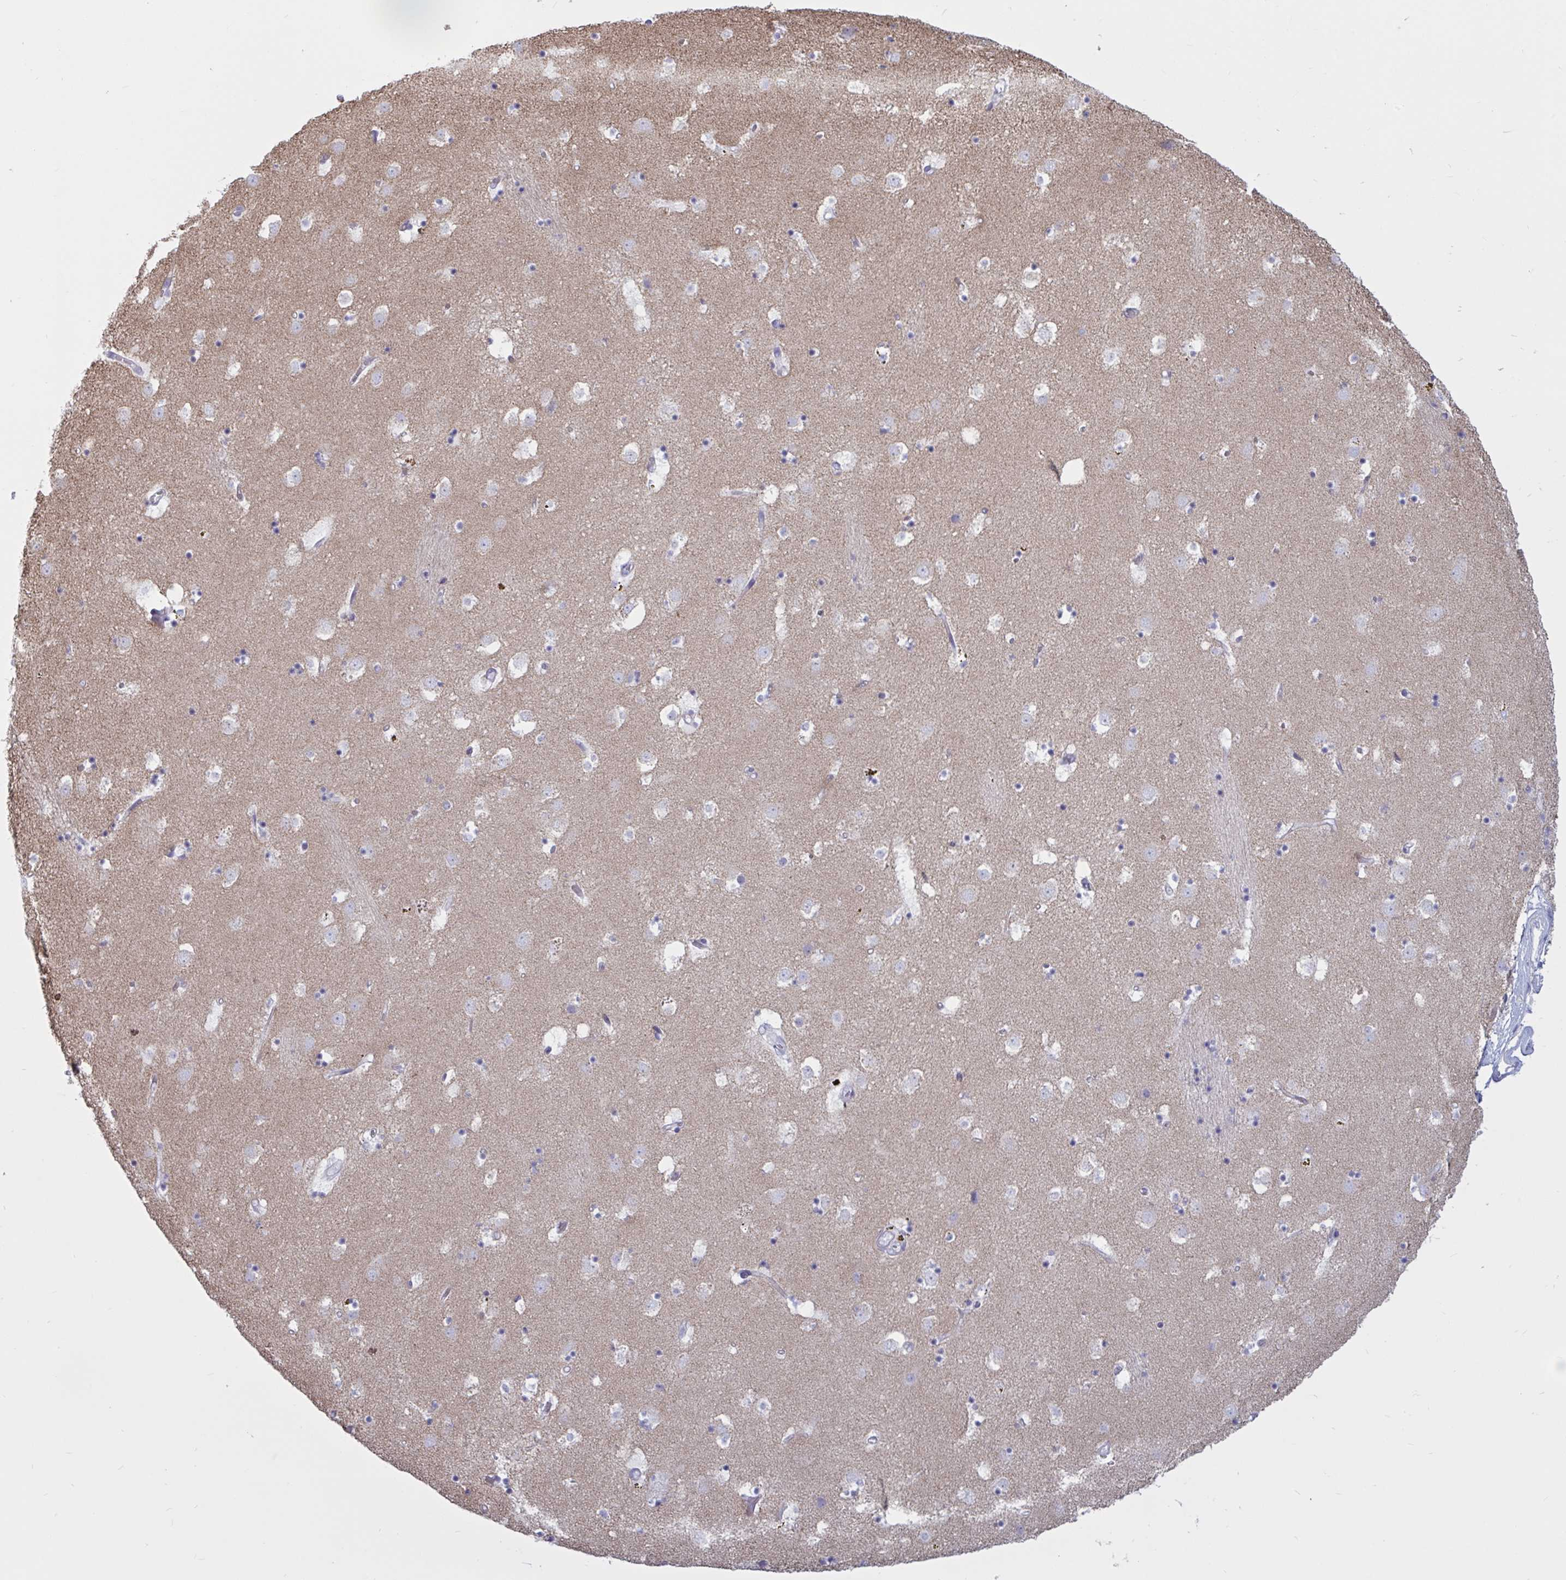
{"staining": {"intensity": "negative", "quantity": "none", "location": "none"}, "tissue": "caudate", "cell_type": "Glial cells", "image_type": "normal", "snomed": [{"axis": "morphology", "description": "Normal tissue, NOS"}, {"axis": "topography", "description": "Lateral ventricle wall"}], "caption": "There is no significant expression in glial cells of caudate.", "gene": "ATG9A", "patient": {"sex": "male", "age": 58}}